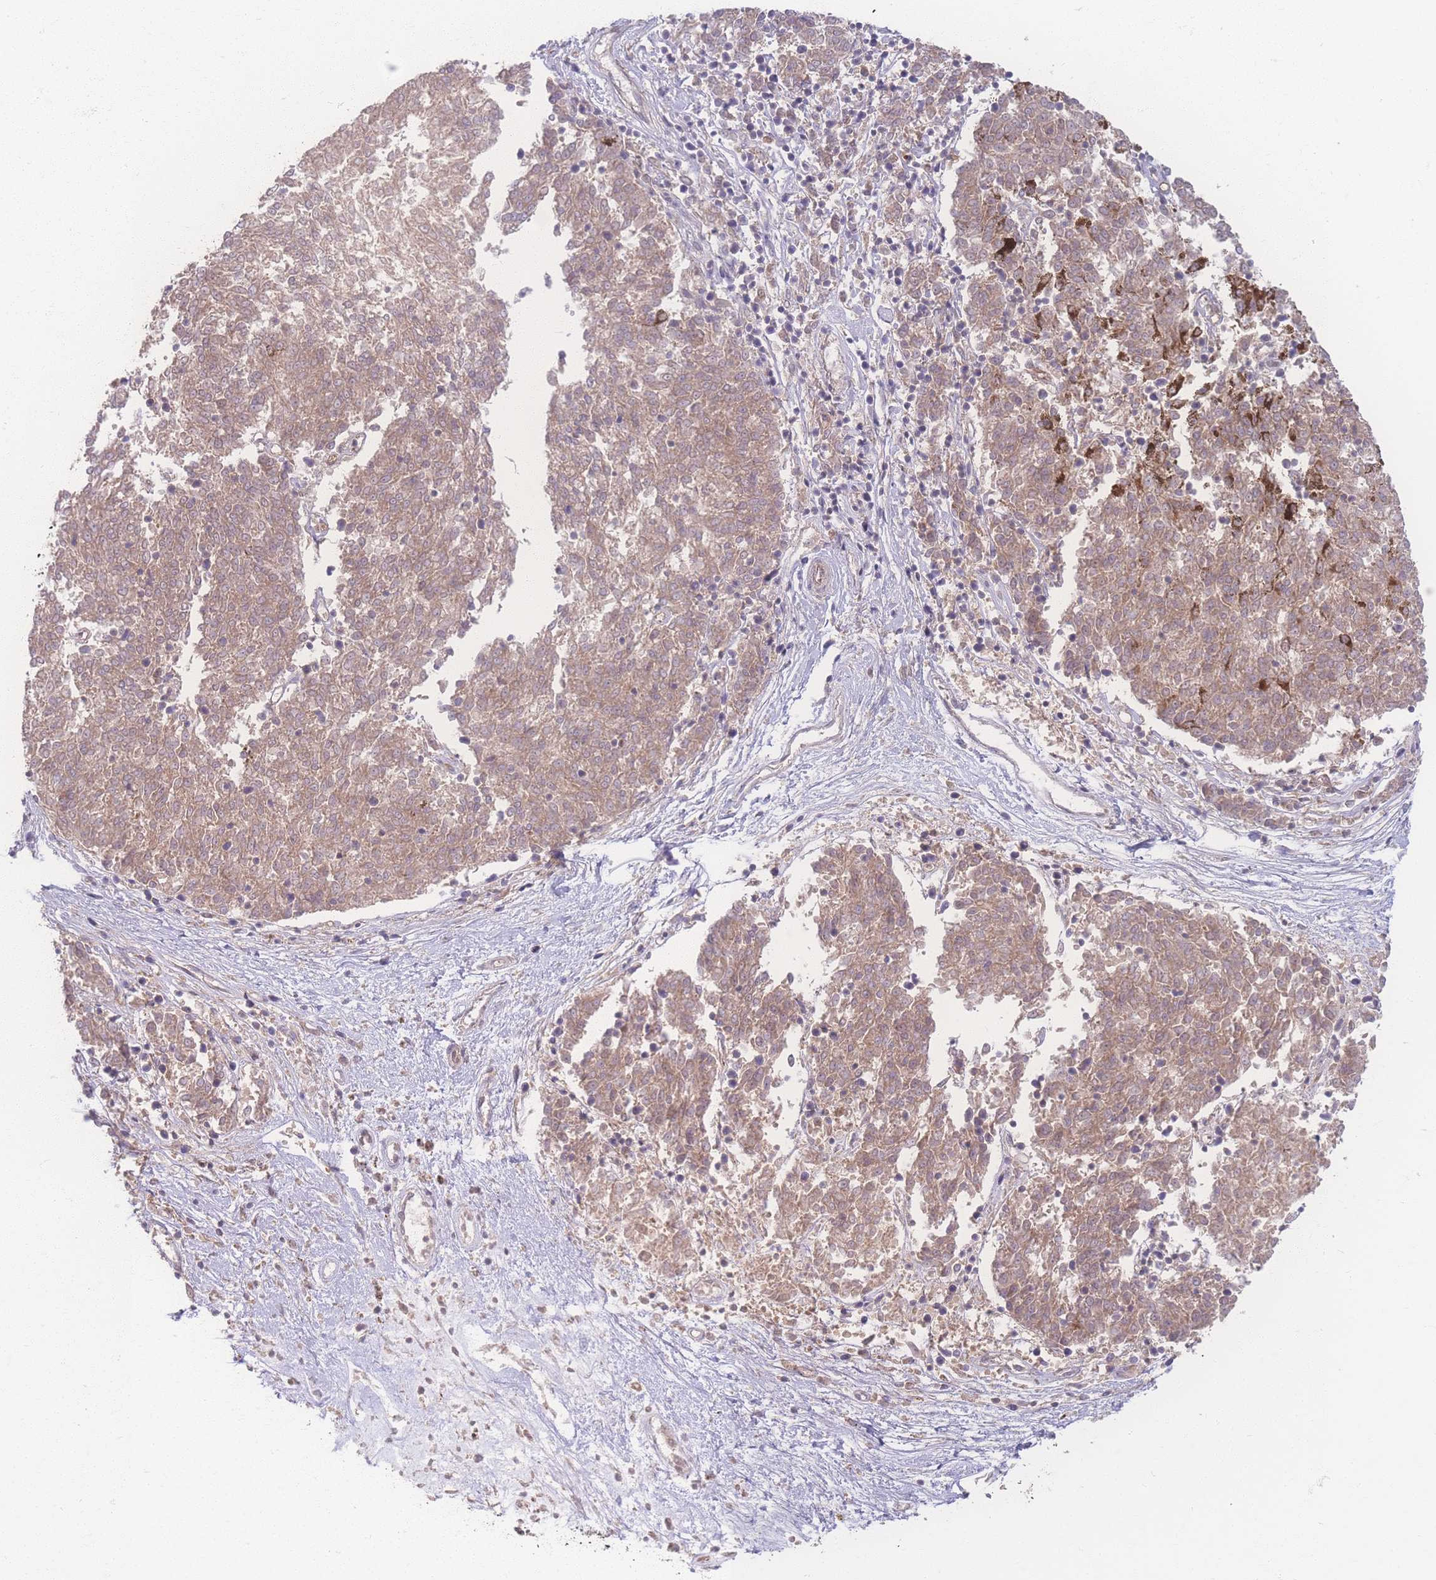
{"staining": {"intensity": "weak", "quantity": "25%-75%", "location": "cytoplasmic/membranous"}, "tissue": "melanoma", "cell_type": "Tumor cells", "image_type": "cancer", "snomed": [{"axis": "morphology", "description": "Malignant melanoma, NOS"}, {"axis": "topography", "description": "Skin"}], "caption": "The histopathology image displays a brown stain indicating the presence of a protein in the cytoplasmic/membranous of tumor cells in malignant melanoma. Nuclei are stained in blue.", "gene": "INSR", "patient": {"sex": "female", "age": 72}}